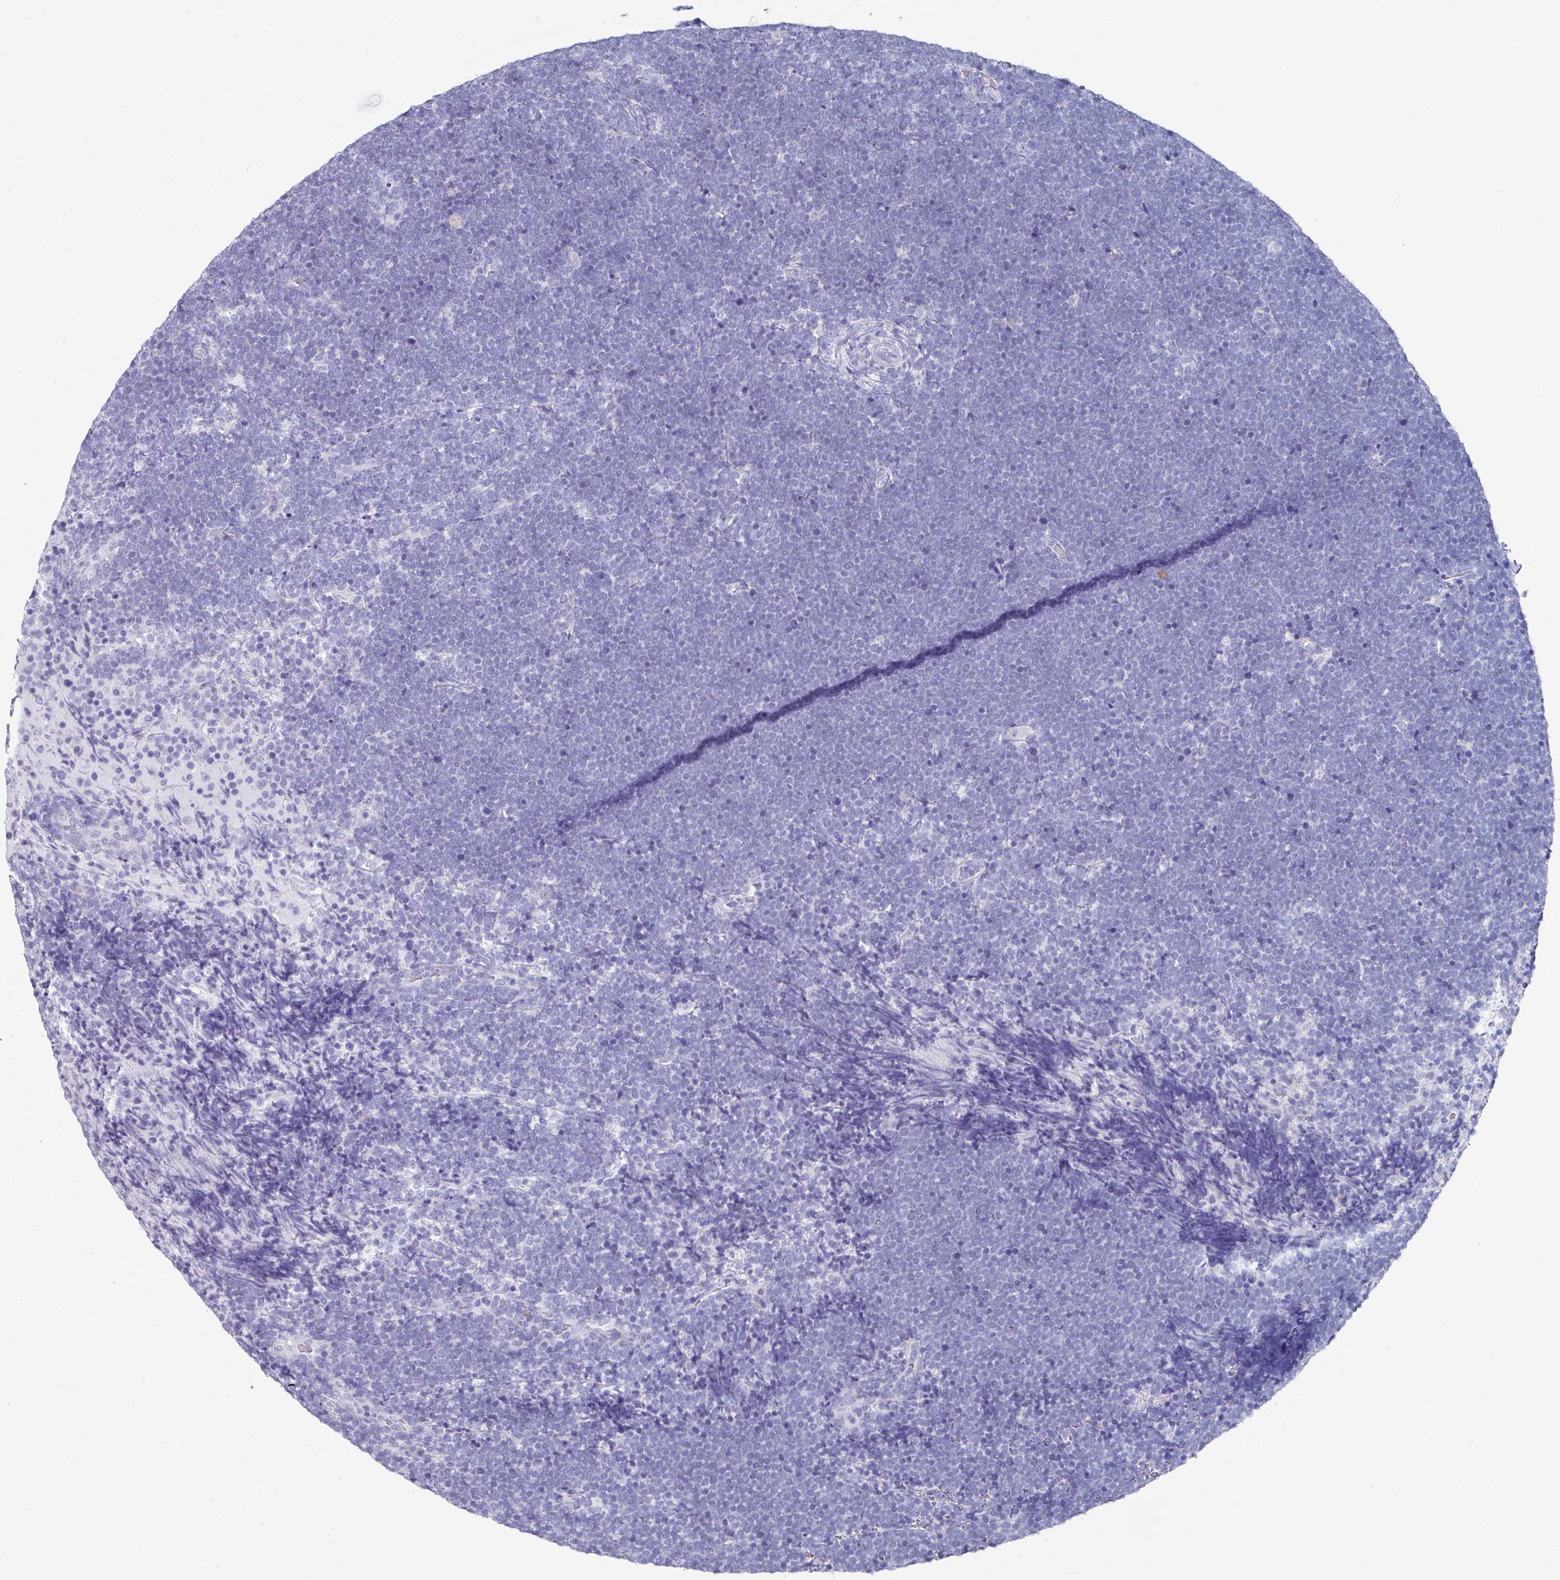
{"staining": {"intensity": "negative", "quantity": "none", "location": "none"}, "tissue": "lymphoma", "cell_type": "Tumor cells", "image_type": "cancer", "snomed": [{"axis": "morphology", "description": "Malignant lymphoma, non-Hodgkin's type, High grade"}, {"axis": "topography", "description": "Lymph node"}], "caption": "Immunohistochemical staining of human malignant lymphoma, non-Hodgkin's type (high-grade) demonstrates no significant staining in tumor cells.", "gene": "SETBP1", "patient": {"sex": "male", "age": 13}}